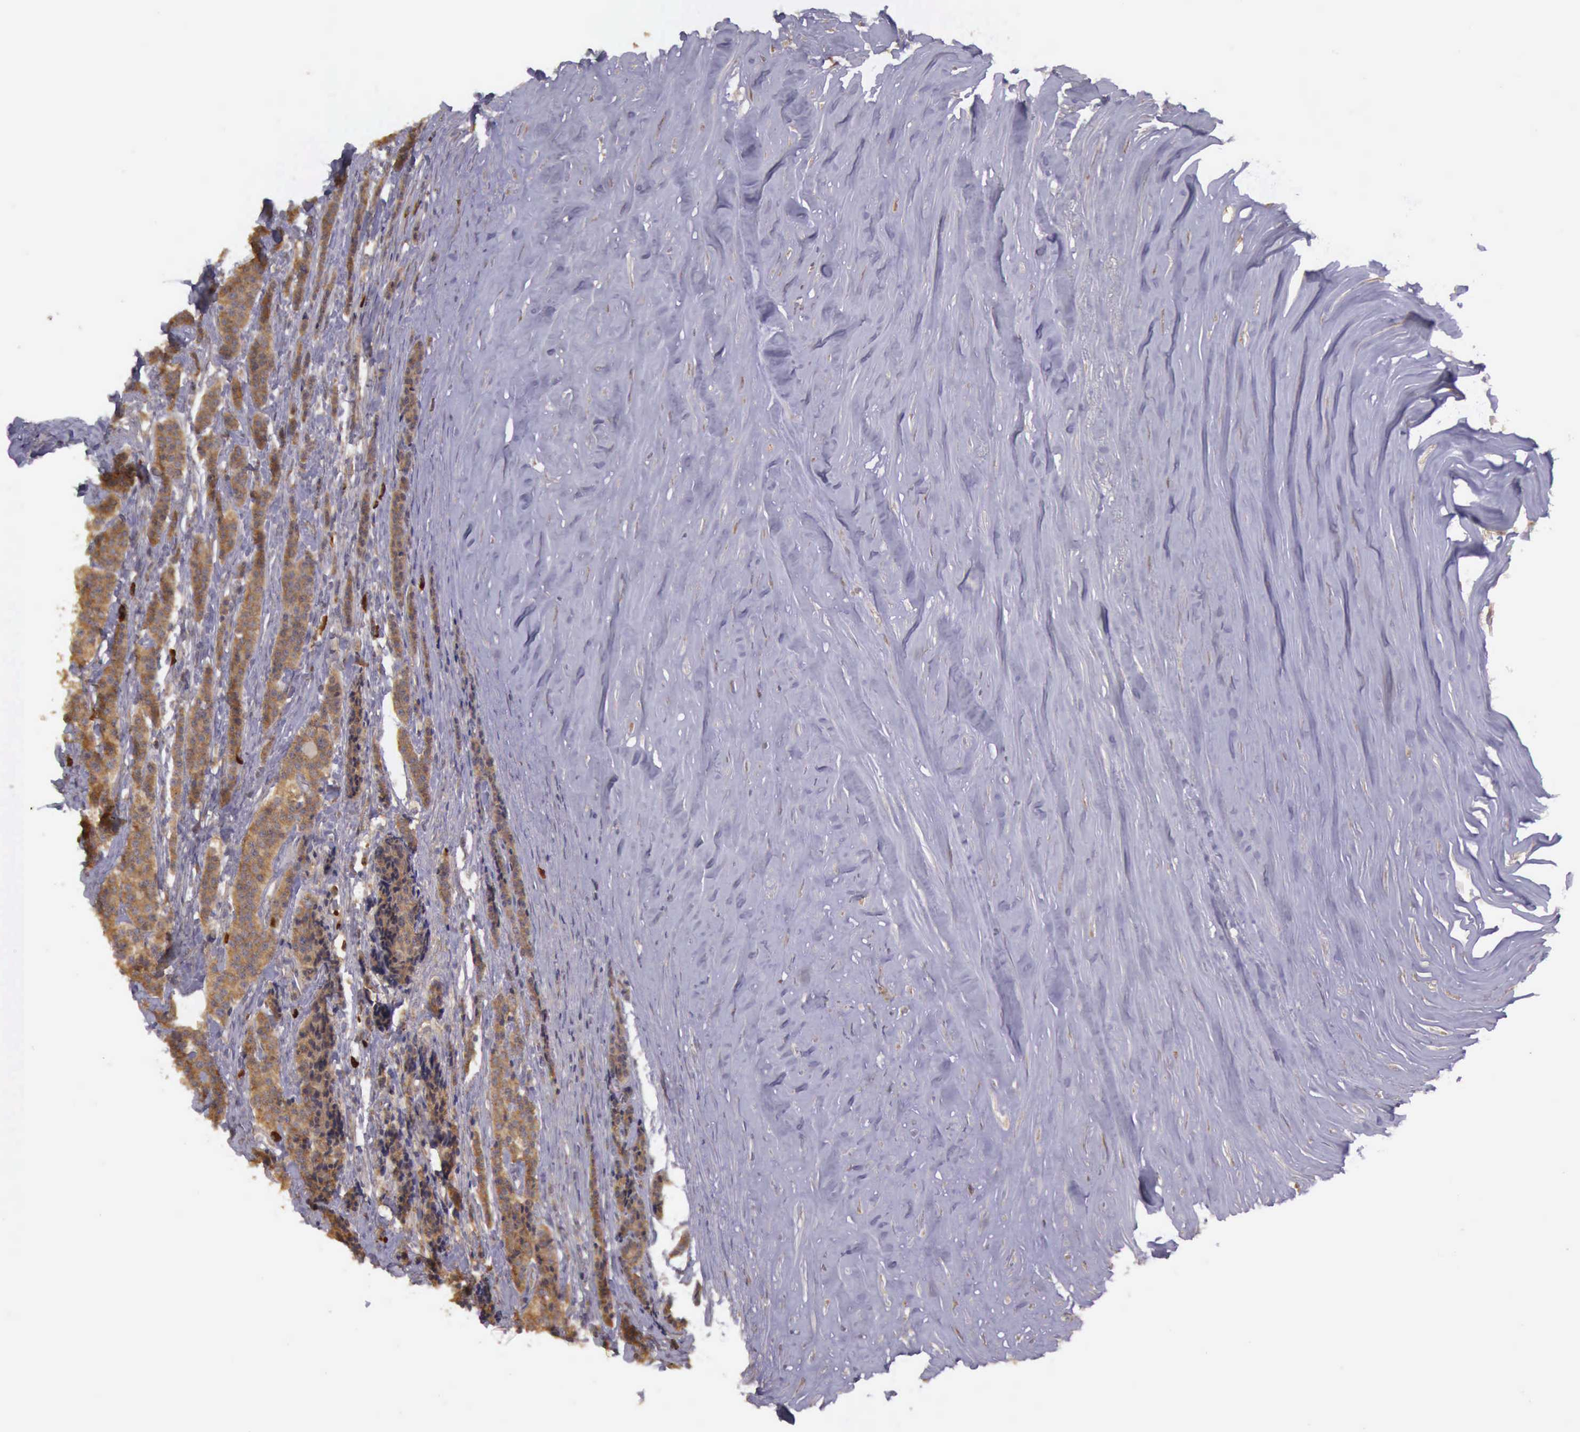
{"staining": {"intensity": "moderate", "quantity": ">75%", "location": "cytoplasmic/membranous"}, "tissue": "carcinoid", "cell_type": "Tumor cells", "image_type": "cancer", "snomed": [{"axis": "morphology", "description": "Carcinoid, malignant, NOS"}, {"axis": "topography", "description": "Small intestine"}], "caption": "Human carcinoid stained for a protein (brown) shows moderate cytoplasmic/membranous positive staining in approximately >75% of tumor cells.", "gene": "EIF5", "patient": {"sex": "male", "age": 63}}